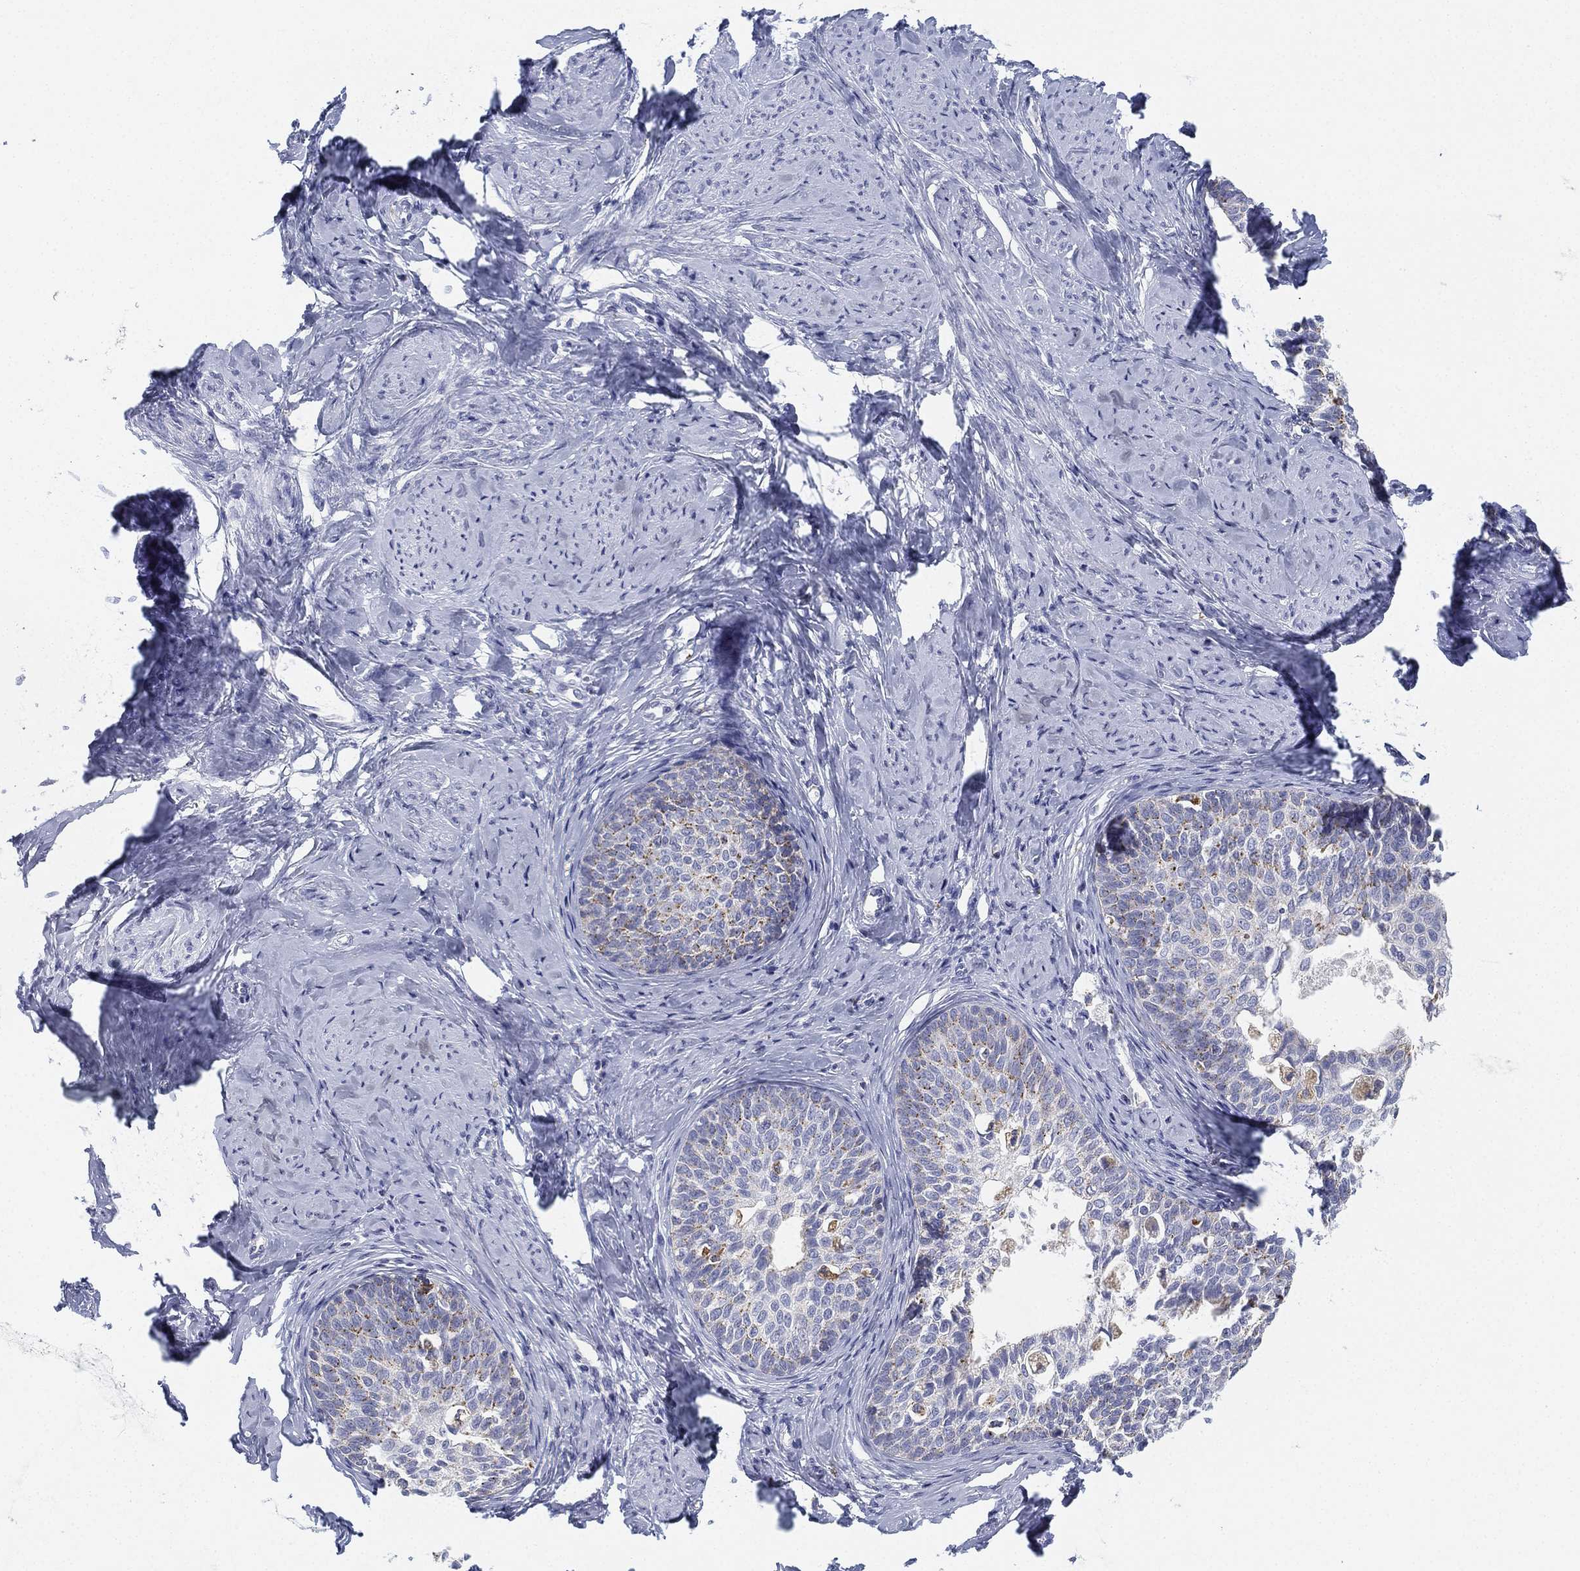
{"staining": {"intensity": "weak", "quantity": "<25%", "location": "cytoplasmic/membranous"}, "tissue": "cervical cancer", "cell_type": "Tumor cells", "image_type": "cancer", "snomed": [{"axis": "morphology", "description": "Squamous cell carcinoma, NOS"}, {"axis": "topography", "description": "Cervix"}], "caption": "The photomicrograph reveals no significant expression in tumor cells of cervical cancer.", "gene": "NPC2", "patient": {"sex": "female", "age": 51}}